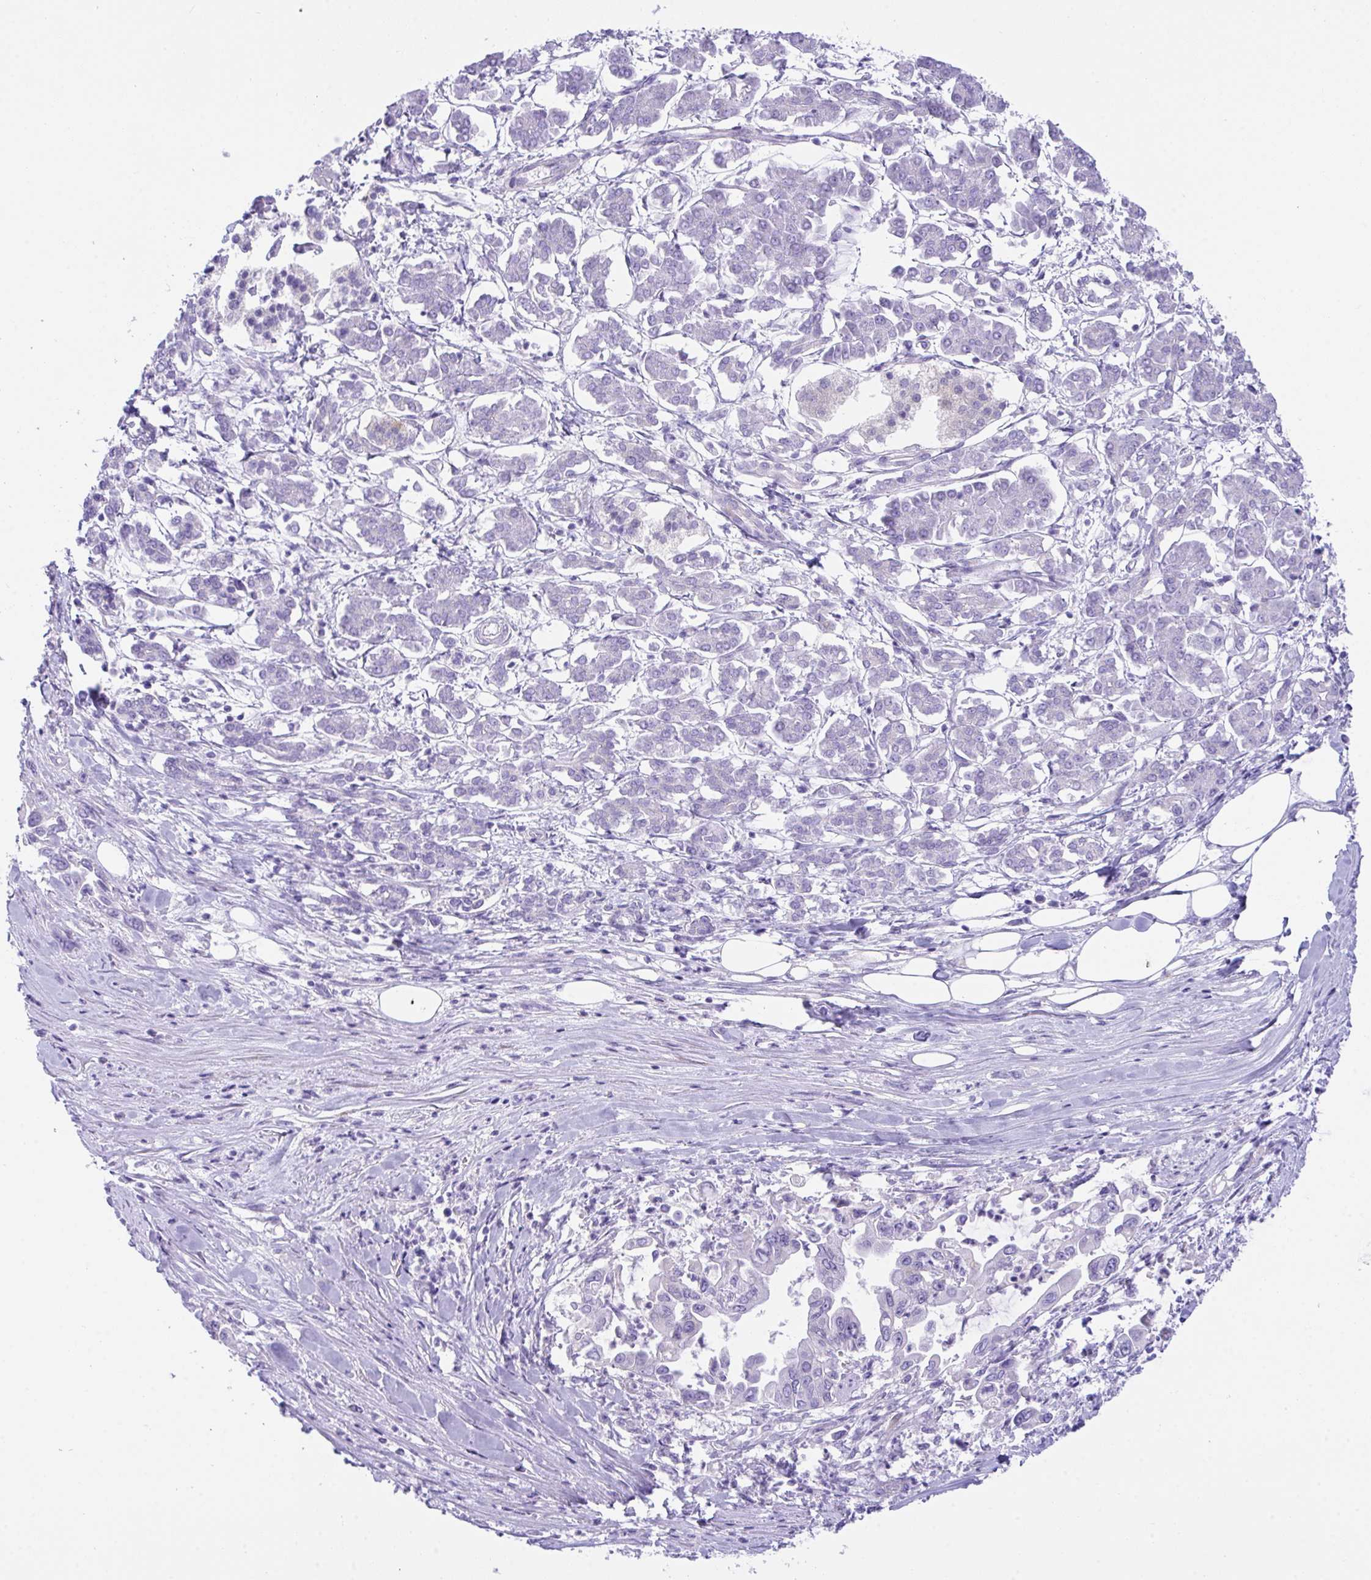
{"staining": {"intensity": "negative", "quantity": "none", "location": "none"}, "tissue": "pancreatic cancer", "cell_type": "Tumor cells", "image_type": "cancer", "snomed": [{"axis": "morphology", "description": "Adenocarcinoma, NOS"}, {"axis": "topography", "description": "Pancreas"}], "caption": "Tumor cells show no significant protein expression in adenocarcinoma (pancreatic).", "gene": "TMEM106B", "patient": {"sex": "male", "age": 61}}